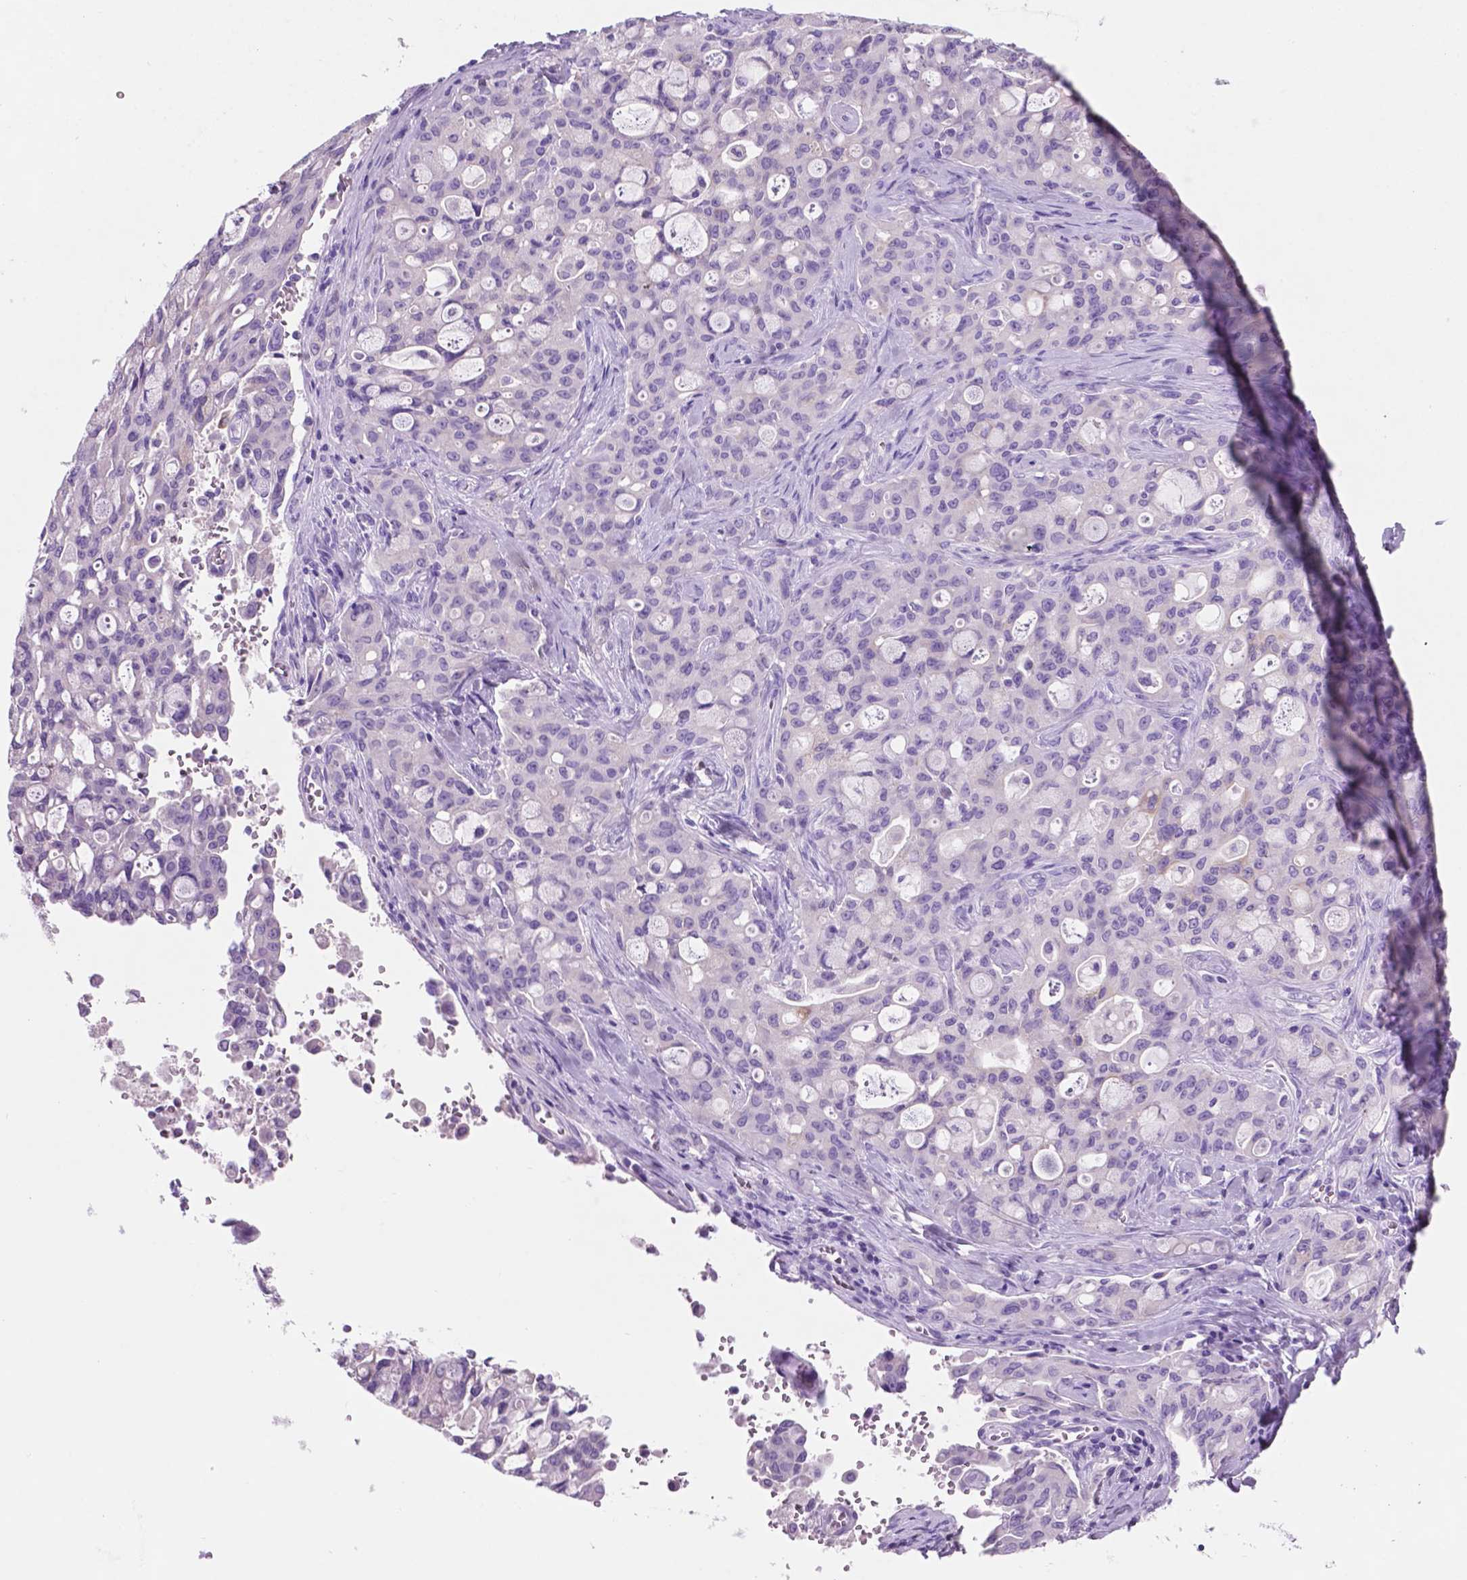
{"staining": {"intensity": "negative", "quantity": "none", "location": "none"}, "tissue": "lung cancer", "cell_type": "Tumor cells", "image_type": "cancer", "snomed": [{"axis": "morphology", "description": "Adenocarcinoma, NOS"}, {"axis": "topography", "description": "Lung"}], "caption": "Immunohistochemistry of lung adenocarcinoma shows no staining in tumor cells.", "gene": "POU4F1", "patient": {"sex": "female", "age": 44}}